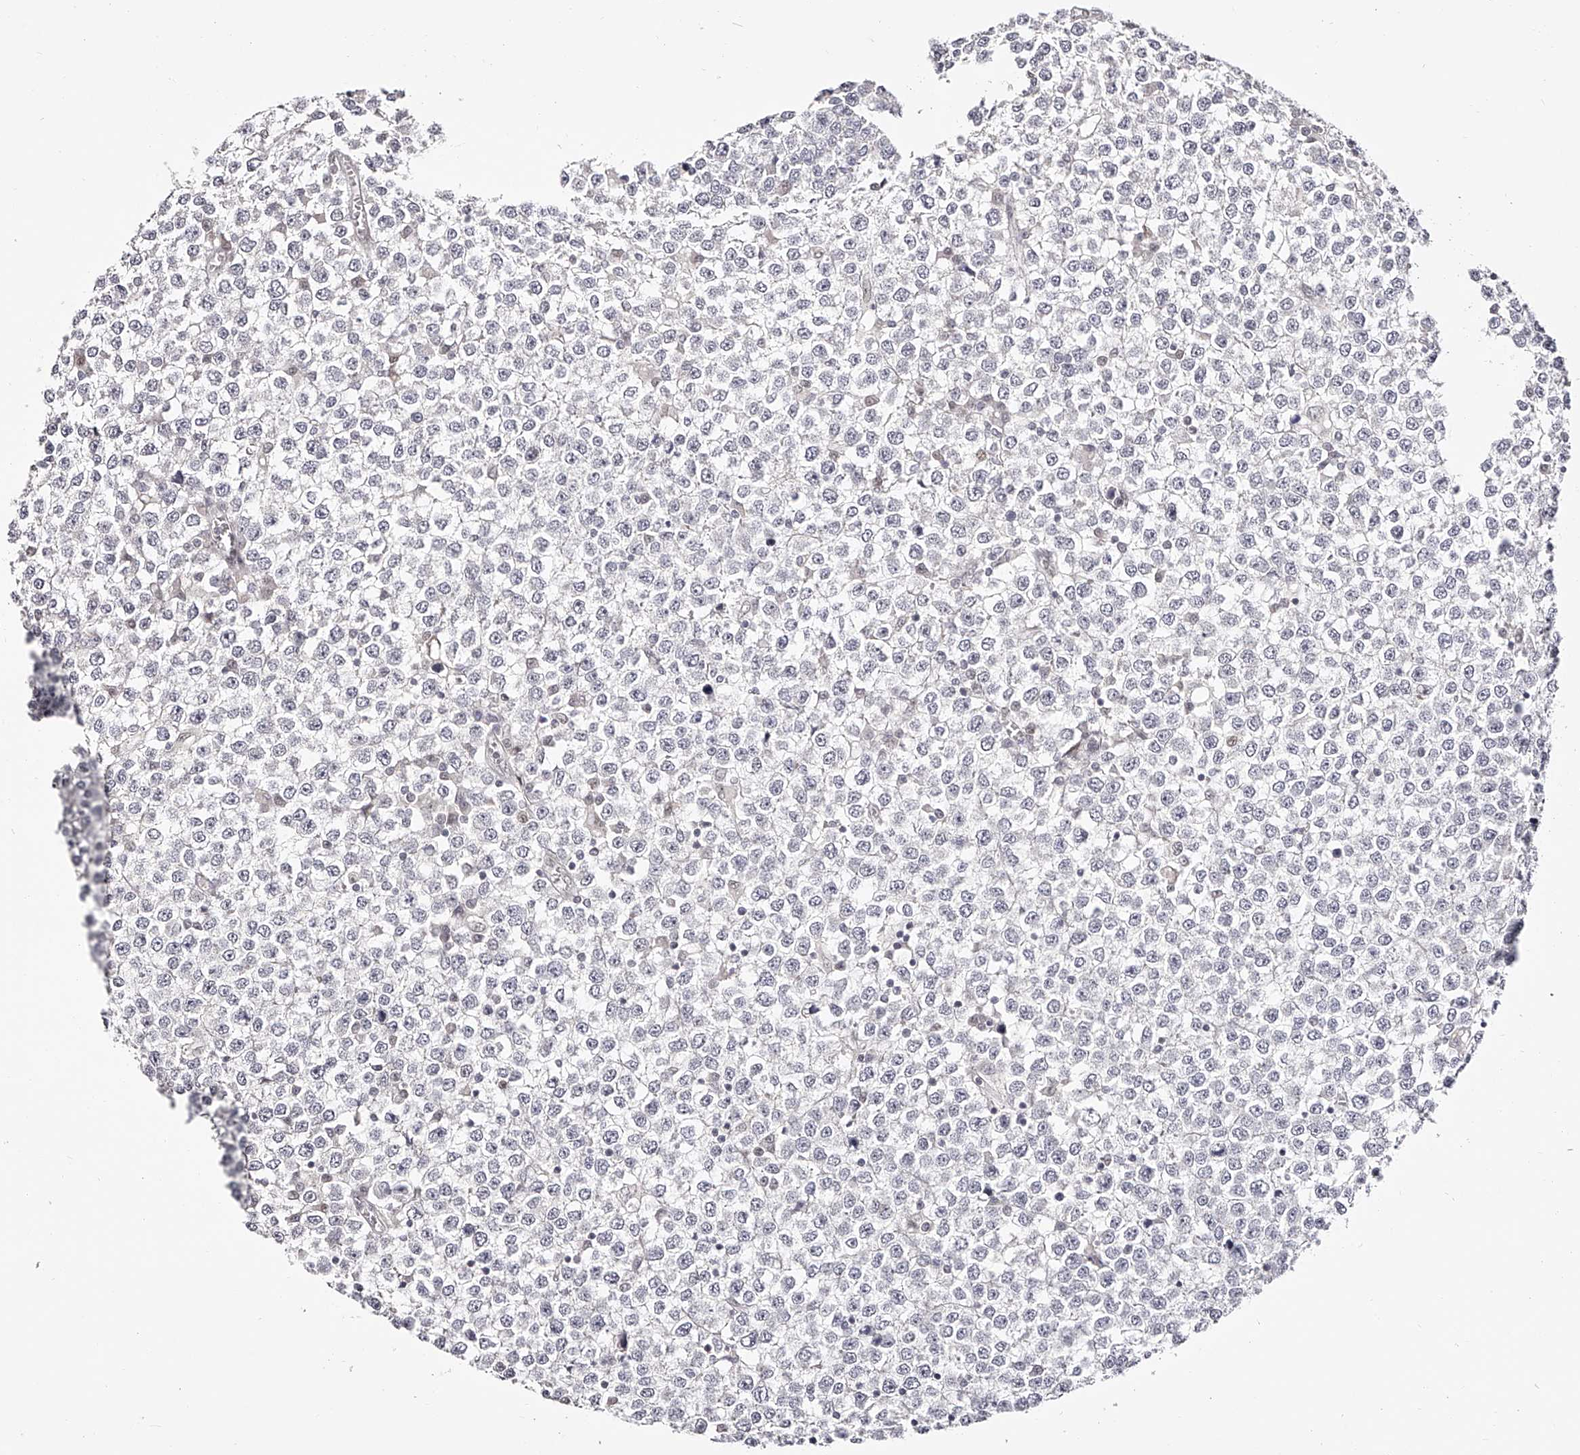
{"staining": {"intensity": "negative", "quantity": "none", "location": "none"}, "tissue": "testis cancer", "cell_type": "Tumor cells", "image_type": "cancer", "snomed": [{"axis": "morphology", "description": "Seminoma, NOS"}, {"axis": "topography", "description": "Testis"}], "caption": "Immunohistochemistry (IHC) micrograph of human seminoma (testis) stained for a protein (brown), which reveals no positivity in tumor cells.", "gene": "USF3", "patient": {"sex": "male", "age": 65}}